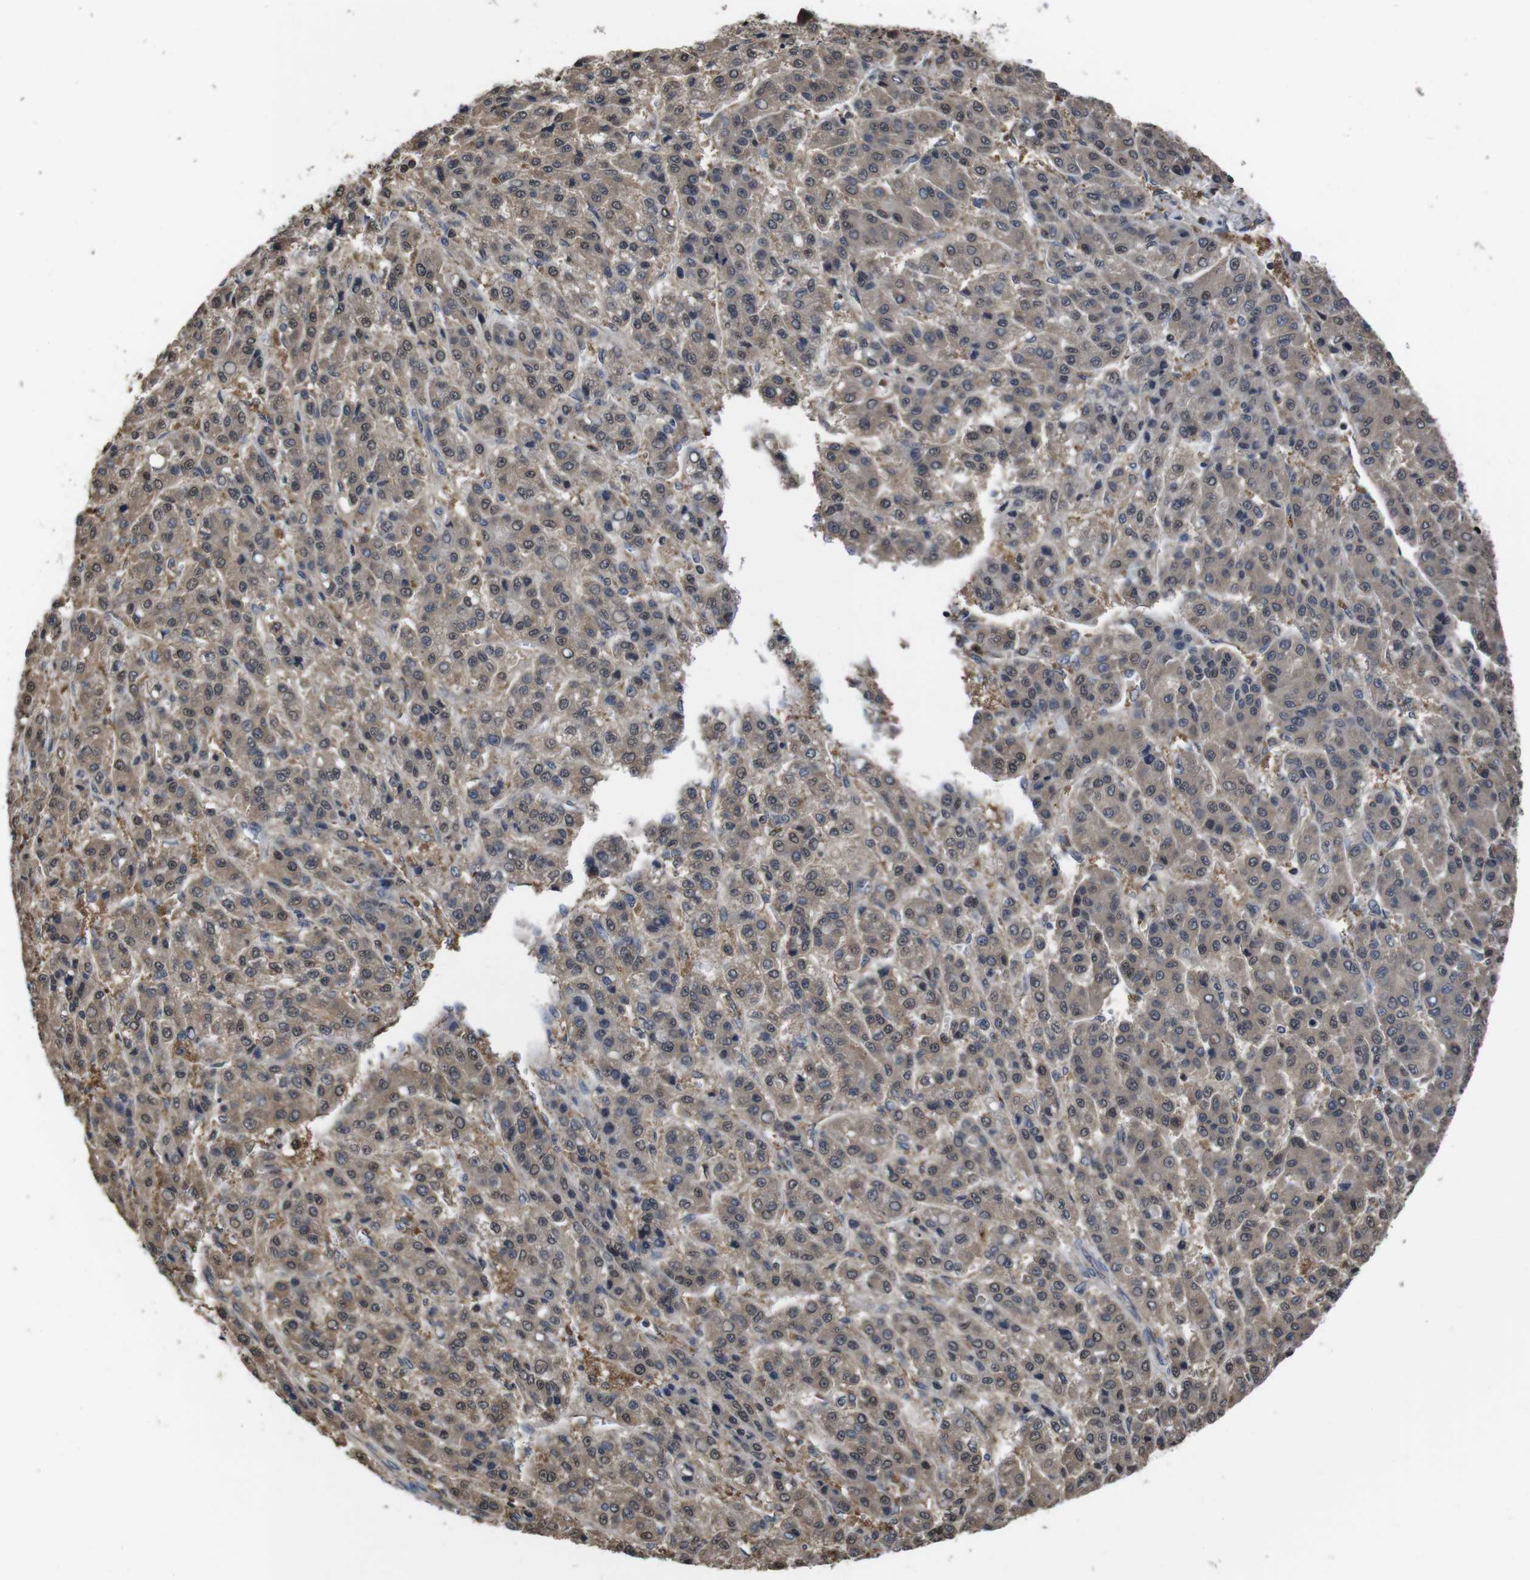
{"staining": {"intensity": "weak", "quantity": "25%-75%", "location": "cytoplasmic/membranous"}, "tissue": "liver cancer", "cell_type": "Tumor cells", "image_type": "cancer", "snomed": [{"axis": "morphology", "description": "Carcinoma, Hepatocellular, NOS"}, {"axis": "topography", "description": "Liver"}], "caption": "Tumor cells reveal weak cytoplasmic/membranous expression in about 25%-75% of cells in hepatocellular carcinoma (liver).", "gene": "CXCL11", "patient": {"sex": "male", "age": 70}}